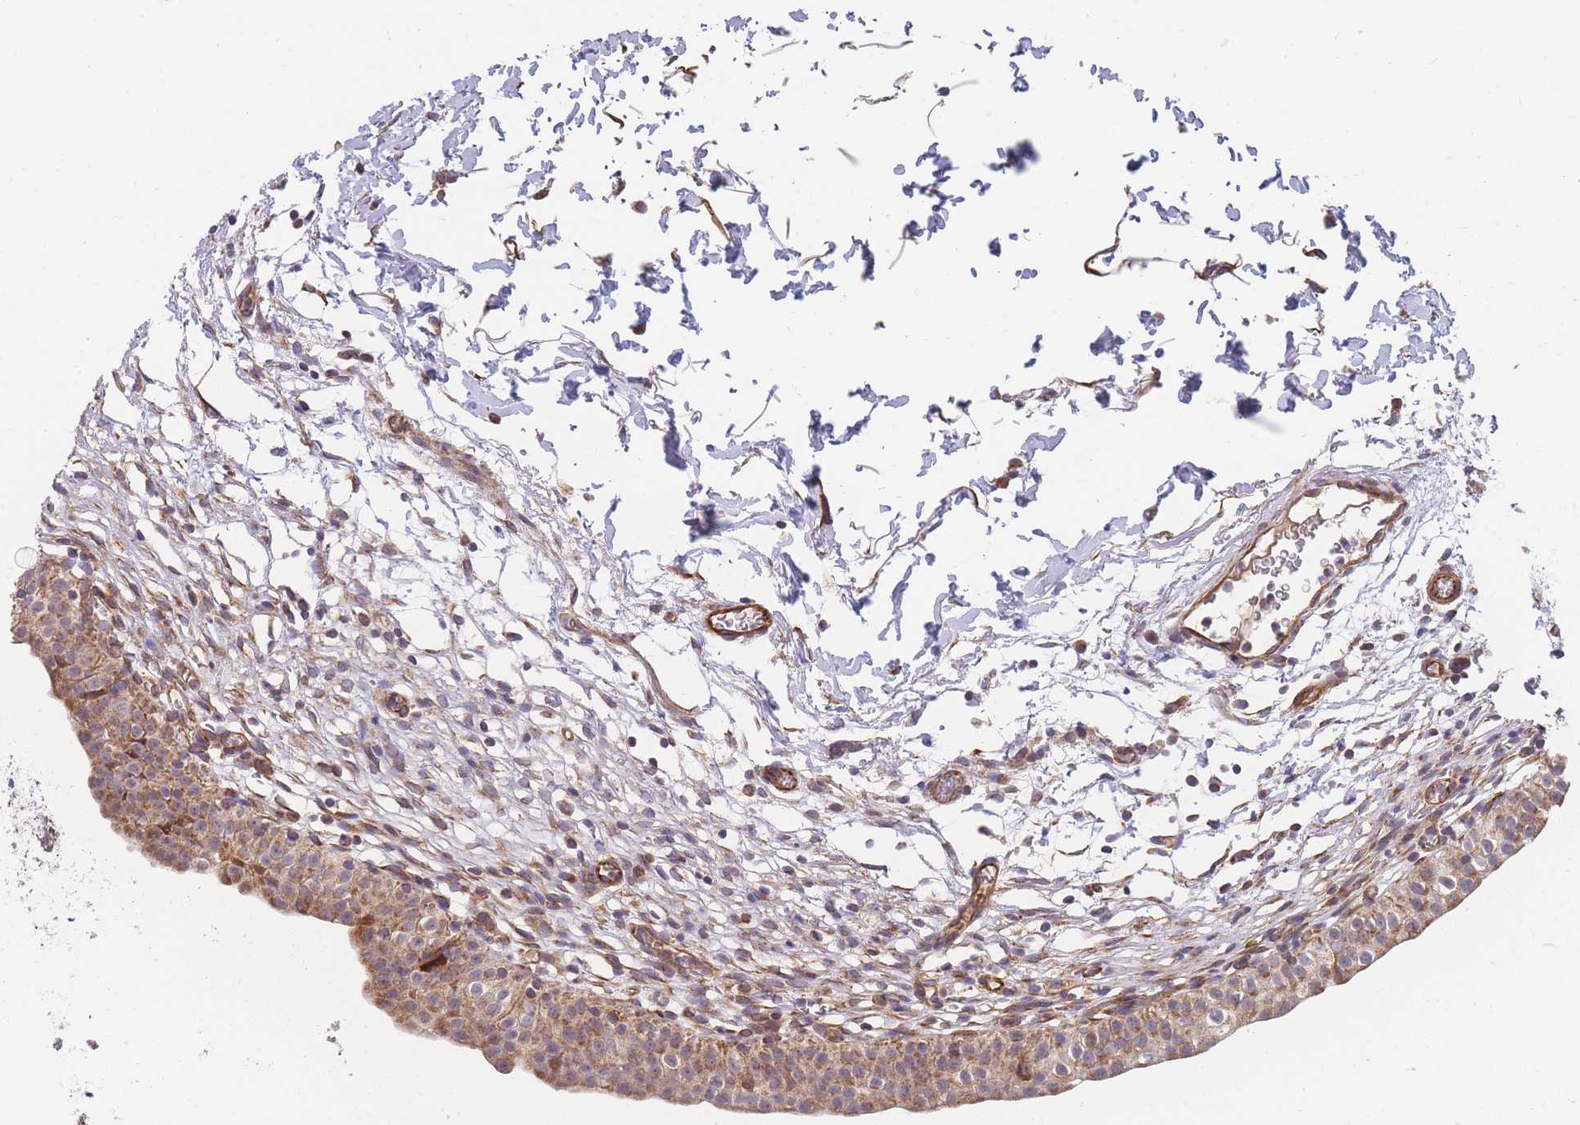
{"staining": {"intensity": "moderate", "quantity": ">75%", "location": "cytoplasmic/membranous"}, "tissue": "urinary bladder", "cell_type": "Urothelial cells", "image_type": "normal", "snomed": [{"axis": "morphology", "description": "Normal tissue, NOS"}, {"axis": "topography", "description": "Urinary bladder"}, {"axis": "topography", "description": "Peripheral nerve tissue"}], "caption": "Urinary bladder stained with a protein marker reveals moderate staining in urothelial cells.", "gene": "MTRES1", "patient": {"sex": "male", "age": 55}}